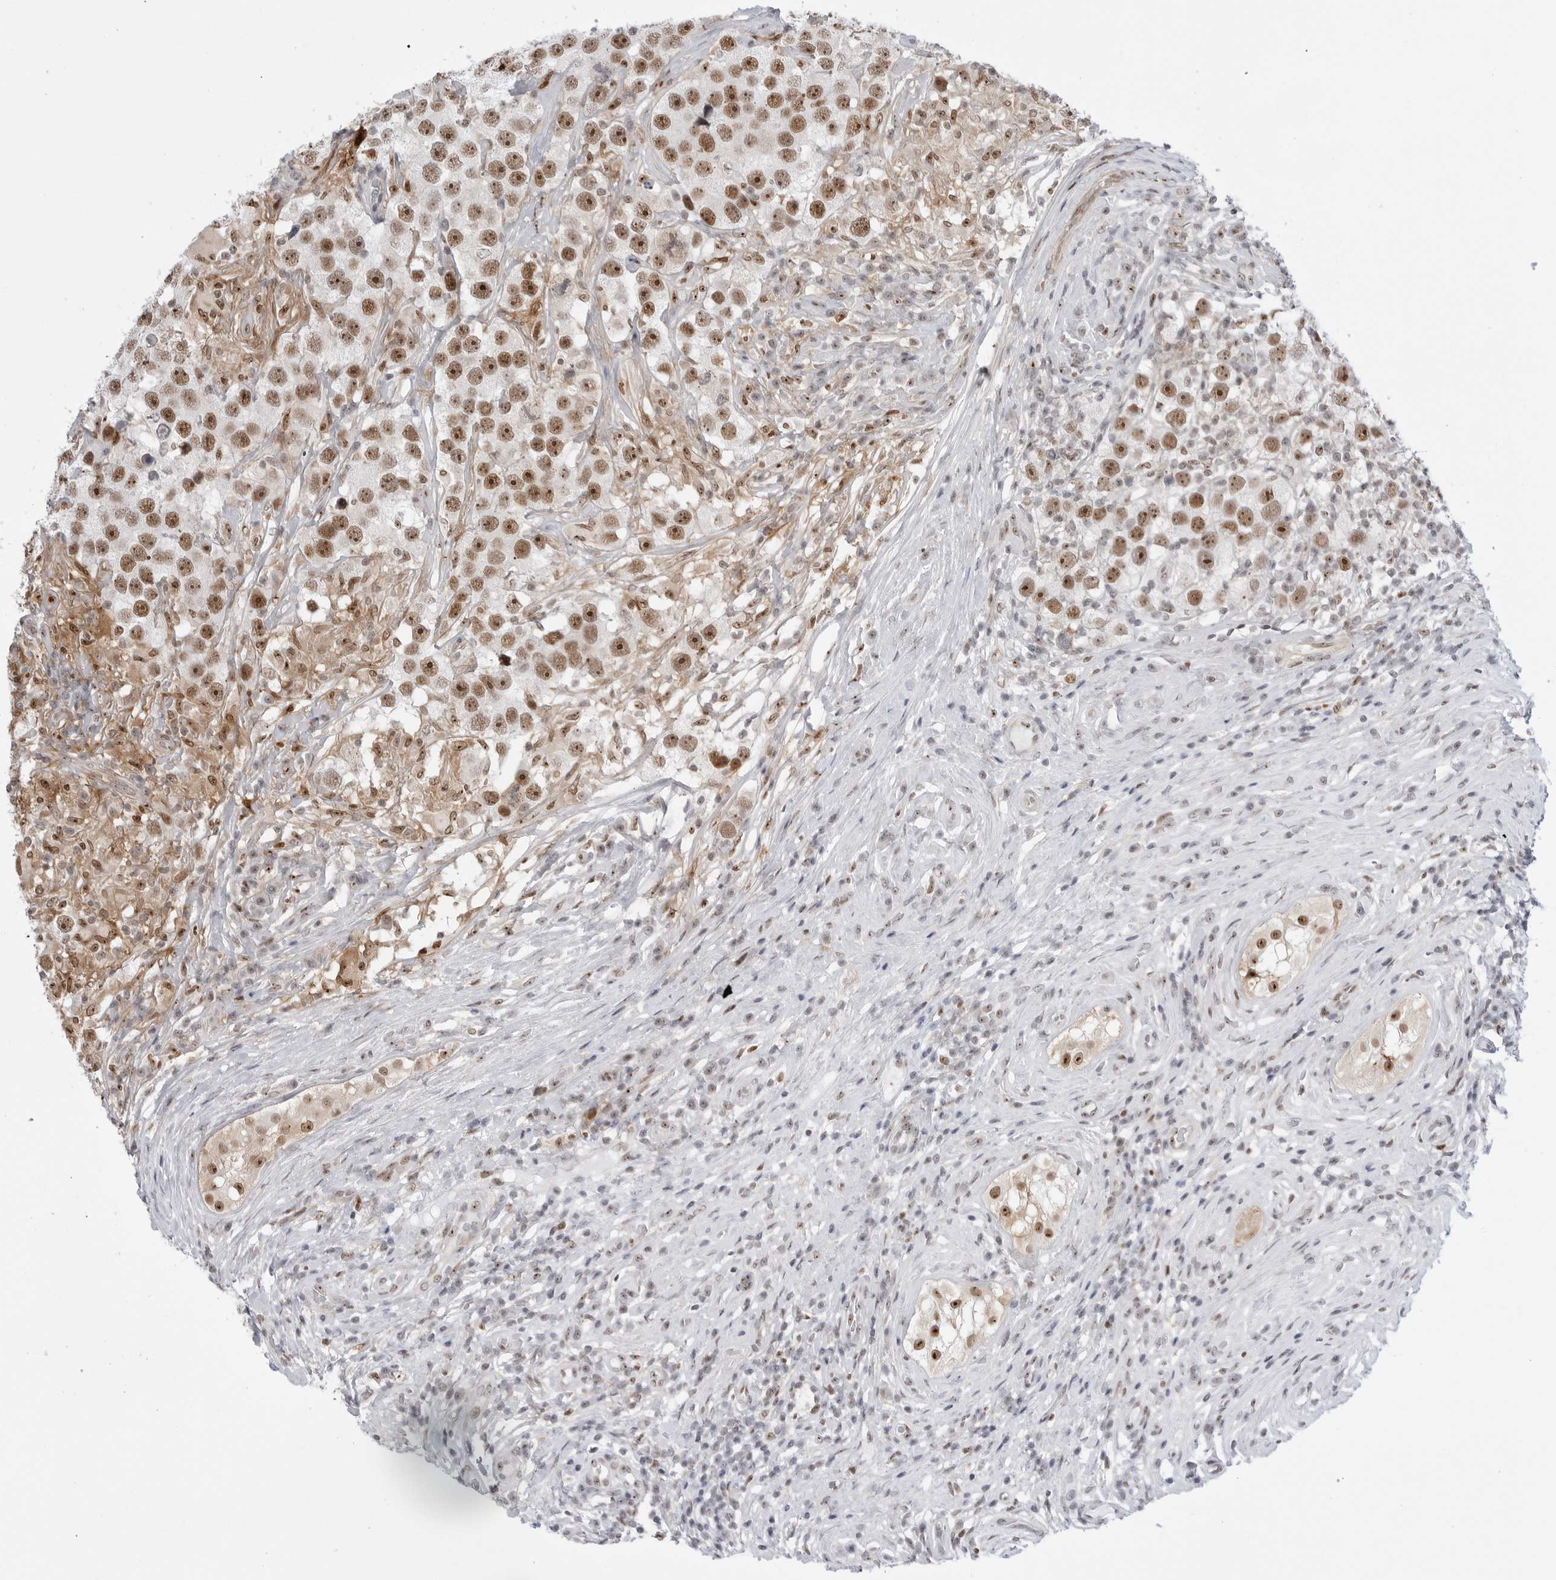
{"staining": {"intensity": "strong", "quantity": ">75%", "location": "nuclear"}, "tissue": "testis cancer", "cell_type": "Tumor cells", "image_type": "cancer", "snomed": [{"axis": "morphology", "description": "Seminoma, NOS"}, {"axis": "topography", "description": "Testis"}], "caption": "About >75% of tumor cells in testis seminoma reveal strong nuclear protein expression as visualized by brown immunohistochemical staining.", "gene": "C1orf162", "patient": {"sex": "male", "age": 49}}